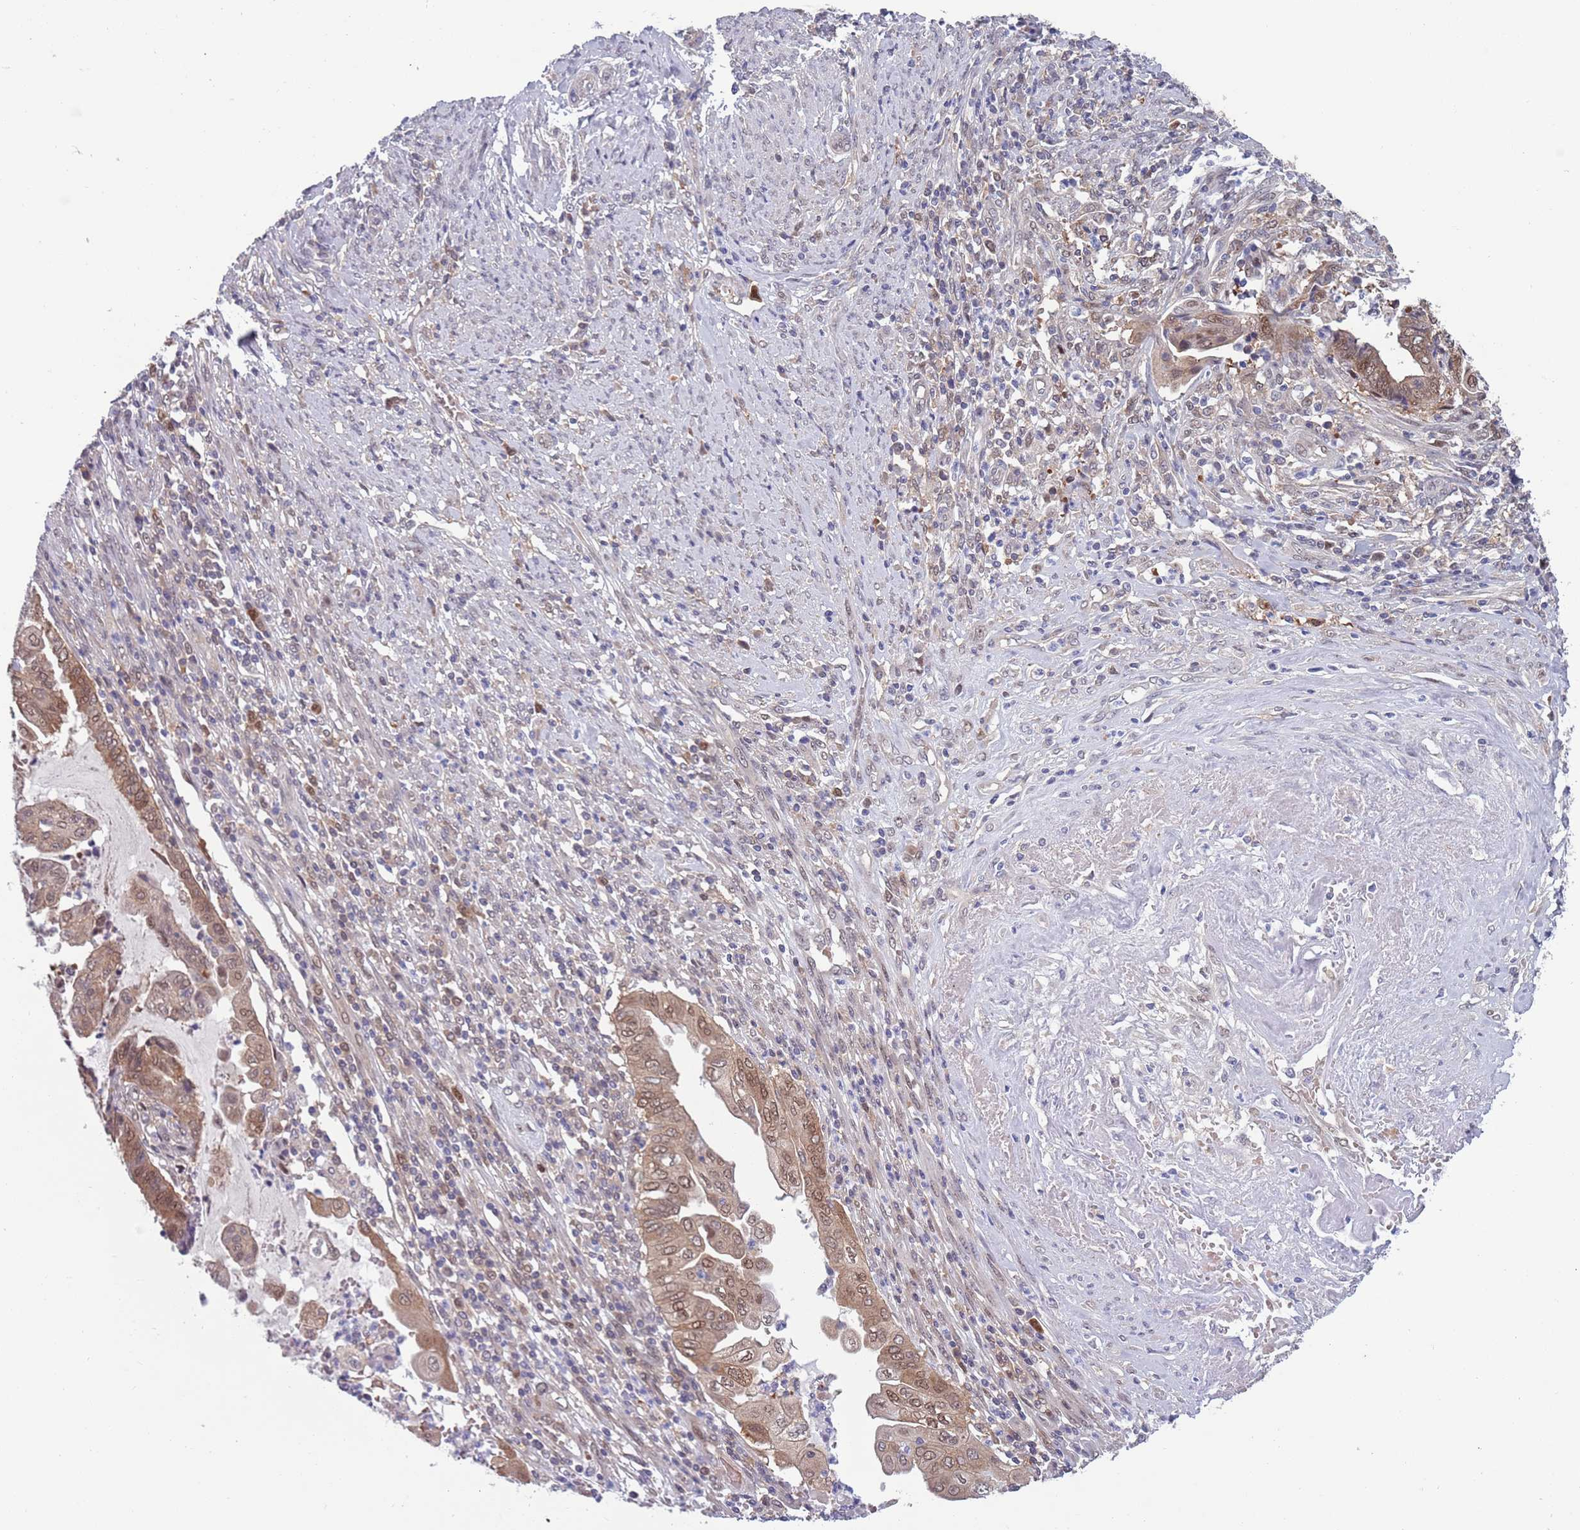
{"staining": {"intensity": "moderate", "quantity": ">75%", "location": "cytoplasmic/membranous,nuclear"}, "tissue": "endometrial cancer", "cell_type": "Tumor cells", "image_type": "cancer", "snomed": [{"axis": "morphology", "description": "Adenocarcinoma, NOS"}, {"axis": "topography", "description": "Uterus"}, {"axis": "topography", "description": "Endometrium"}], "caption": "Immunohistochemical staining of endometrial cancer (adenocarcinoma) reveals medium levels of moderate cytoplasmic/membranous and nuclear expression in approximately >75% of tumor cells. (DAB (3,3'-diaminobenzidine) IHC, brown staining for protein, blue staining for nuclei).", "gene": "CLNS1A", "patient": {"sex": "female", "age": 70}}